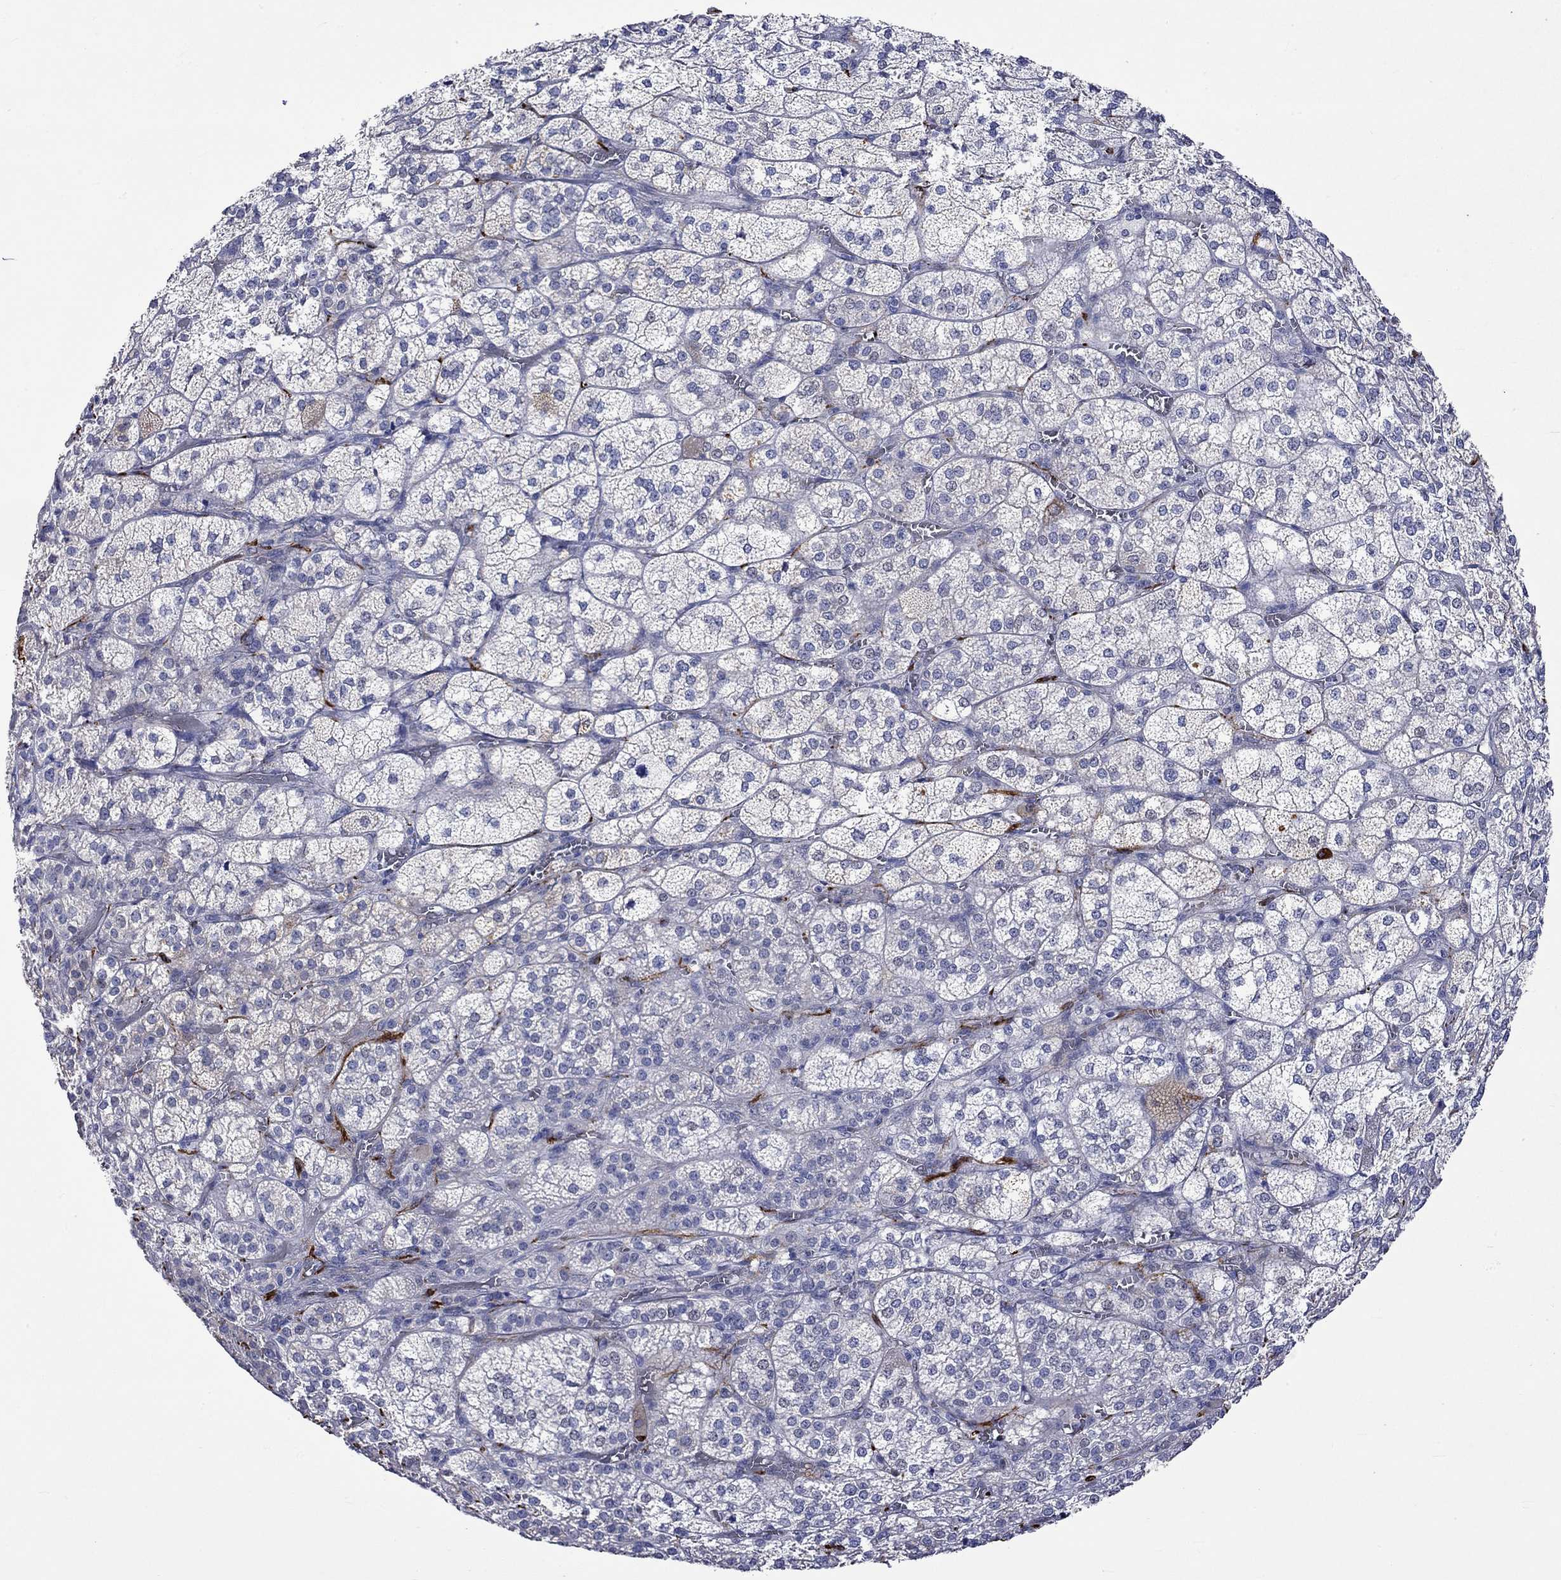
{"staining": {"intensity": "weak", "quantity": "<25%", "location": "cytoplasmic/membranous"}, "tissue": "adrenal gland", "cell_type": "Glandular cells", "image_type": "normal", "snomed": [{"axis": "morphology", "description": "Normal tissue, NOS"}, {"axis": "topography", "description": "Adrenal gland"}], "caption": "Immunohistochemistry (IHC) photomicrograph of normal adrenal gland: human adrenal gland stained with DAB exhibits no significant protein expression in glandular cells. (DAB (3,3'-diaminobenzidine) immunohistochemistry (IHC) visualized using brightfield microscopy, high magnification).", "gene": "CRYAB", "patient": {"sex": "female", "age": 60}}